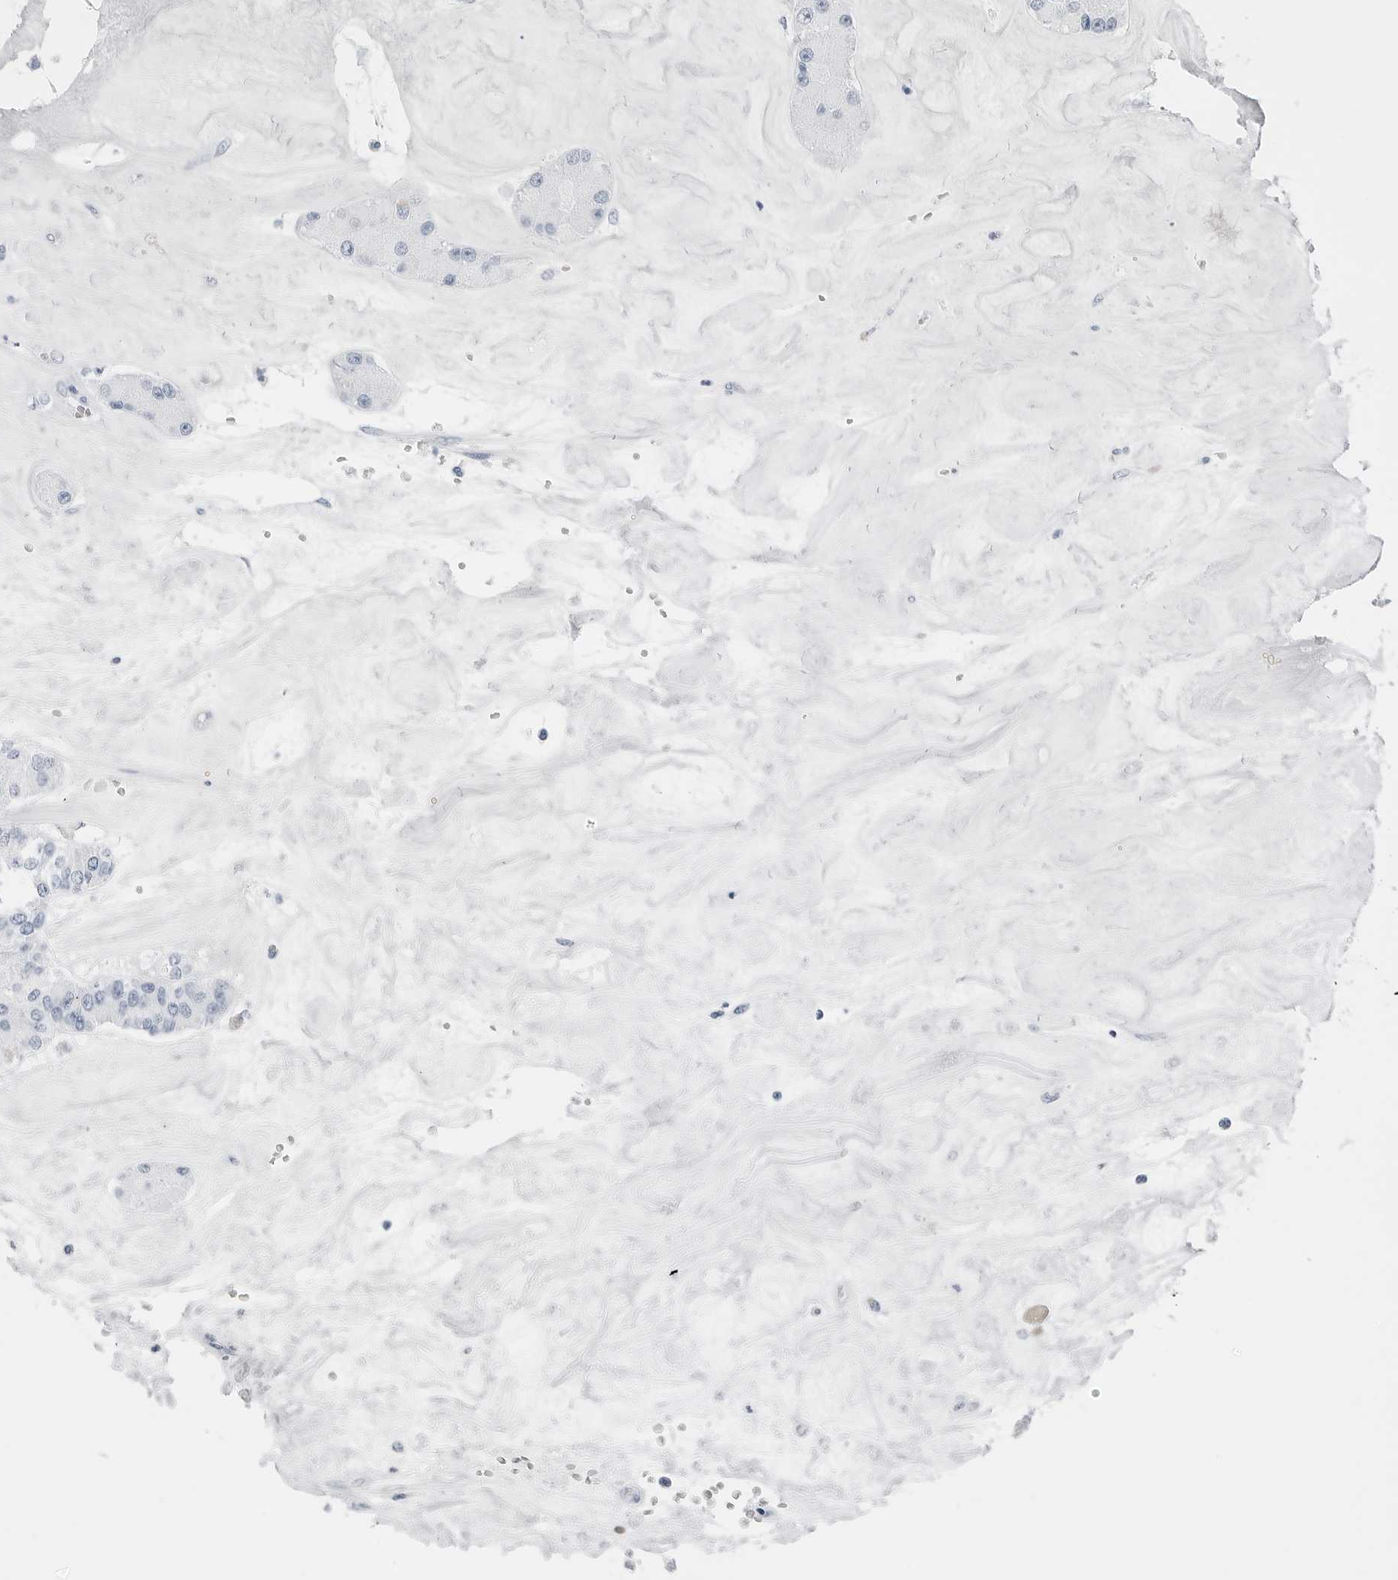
{"staining": {"intensity": "negative", "quantity": "none", "location": "none"}, "tissue": "carcinoid", "cell_type": "Tumor cells", "image_type": "cancer", "snomed": [{"axis": "morphology", "description": "Carcinoid, malignant, NOS"}, {"axis": "topography", "description": "Pancreas"}], "caption": "Image shows no protein expression in tumor cells of carcinoid tissue.", "gene": "SLPI", "patient": {"sex": "male", "age": 41}}